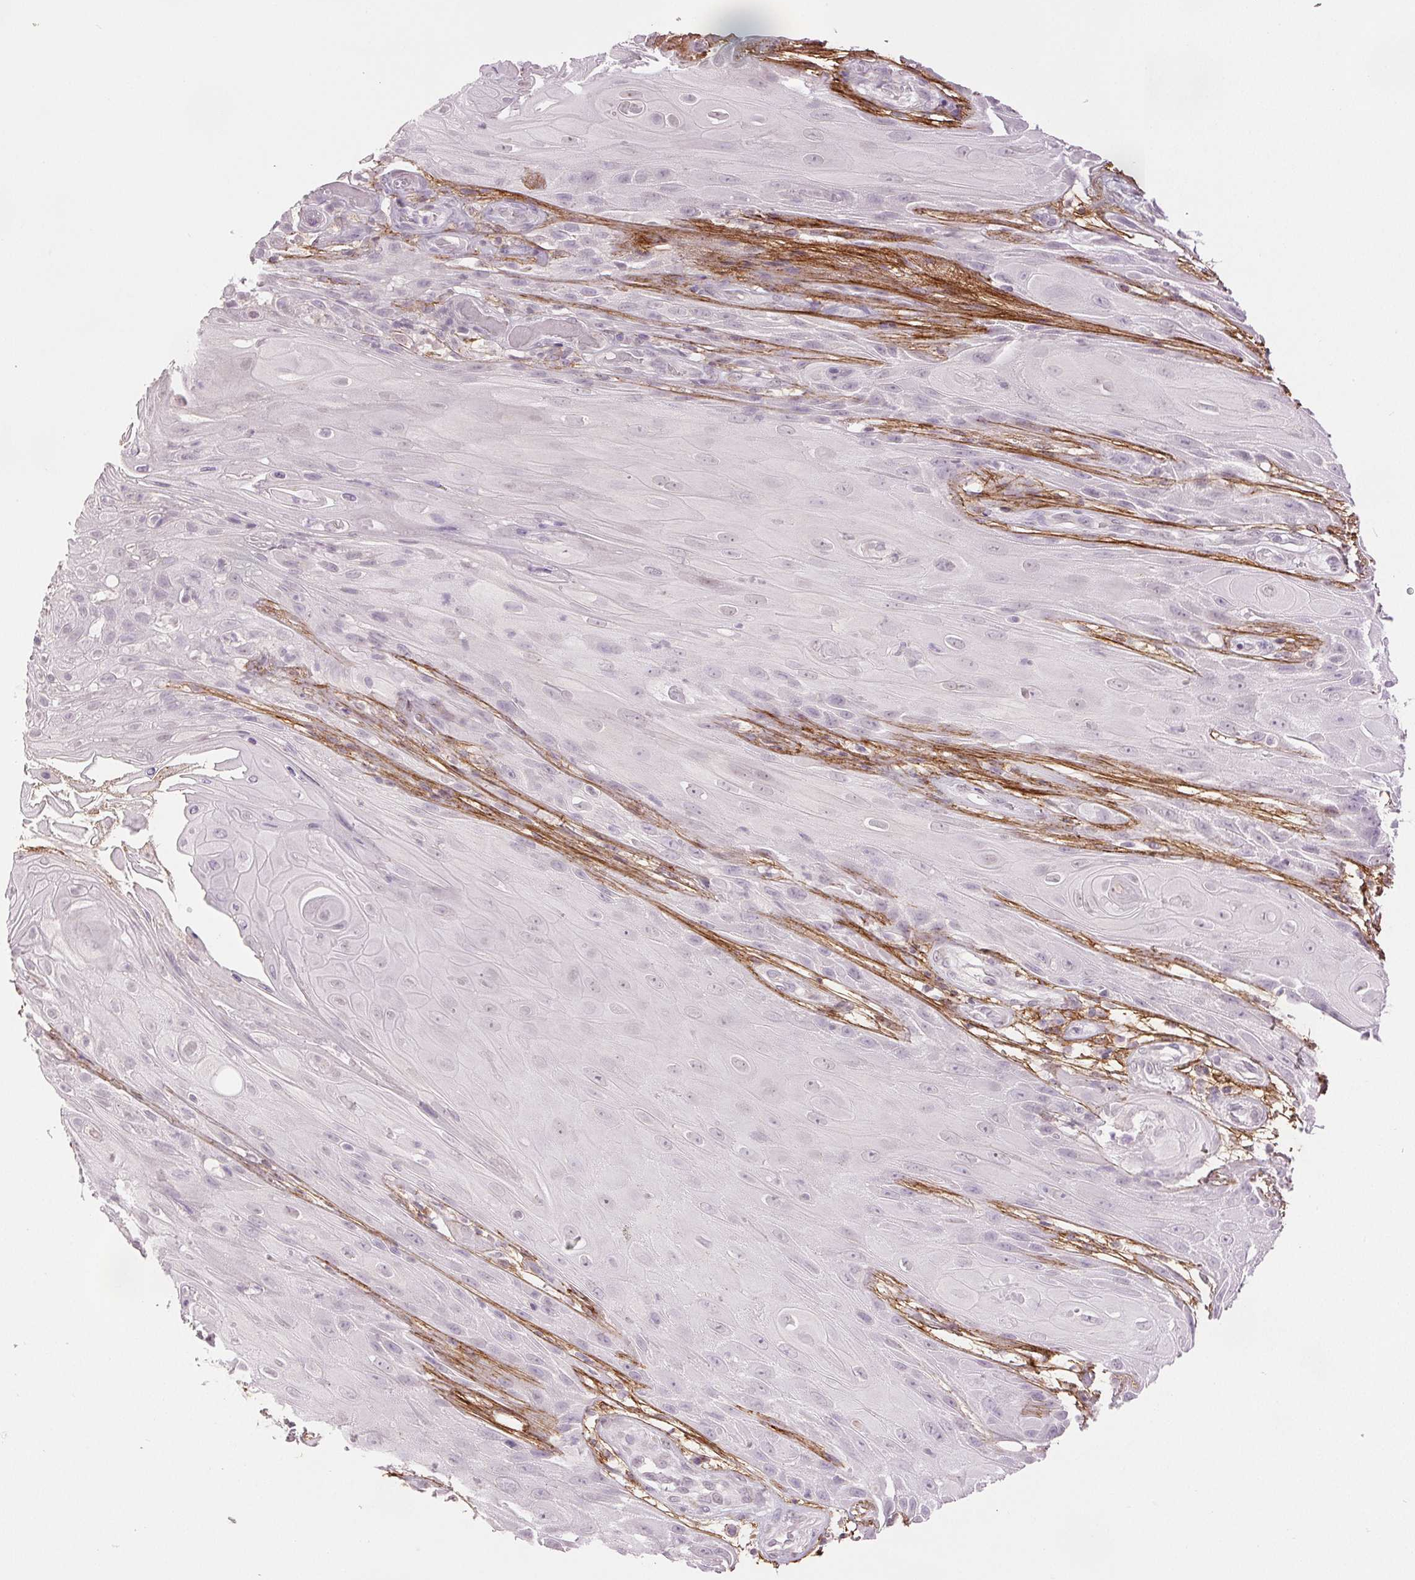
{"staining": {"intensity": "negative", "quantity": "none", "location": "none"}, "tissue": "skin cancer", "cell_type": "Tumor cells", "image_type": "cancer", "snomed": [{"axis": "morphology", "description": "Squamous cell carcinoma, NOS"}, {"axis": "topography", "description": "Skin"}], "caption": "Image shows no protein positivity in tumor cells of skin squamous cell carcinoma tissue.", "gene": "FBN1", "patient": {"sex": "male", "age": 62}}